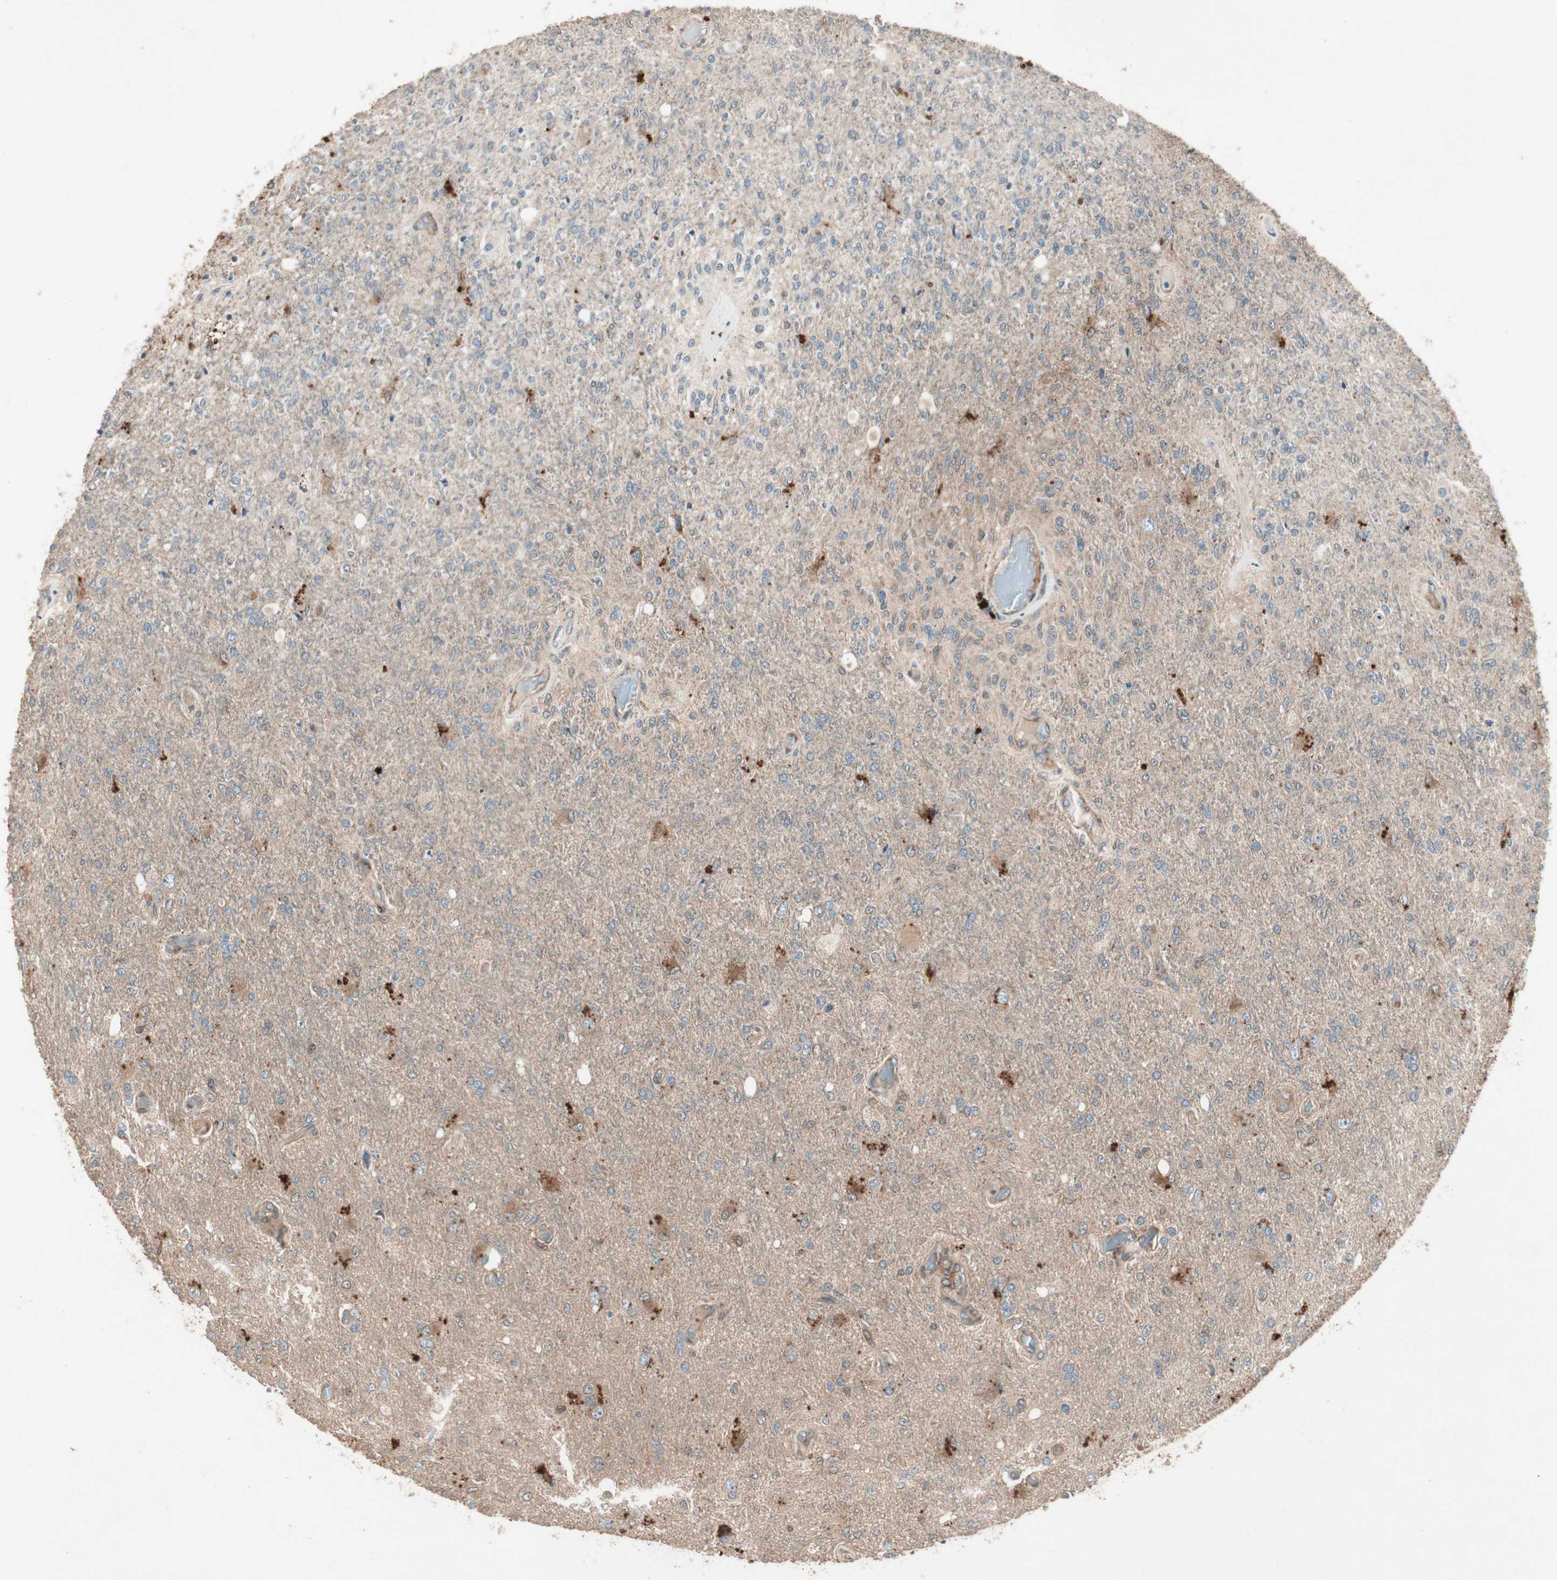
{"staining": {"intensity": "moderate", "quantity": "<25%", "location": "cytoplasmic/membranous"}, "tissue": "glioma", "cell_type": "Tumor cells", "image_type": "cancer", "snomed": [{"axis": "morphology", "description": "Normal tissue, NOS"}, {"axis": "morphology", "description": "Glioma, malignant, High grade"}, {"axis": "topography", "description": "Cerebral cortex"}], "caption": "Protein staining of glioma tissue displays moderate cytoplasmic/membranous positivity in approximately <25% of tumor cells. (DAB (3,3'-diaminobenzidine) IHC, brown staining for protein, blue staining for nuclei).", "gene": "SDSL", "patient": {"sex": "male", "age": 77}}